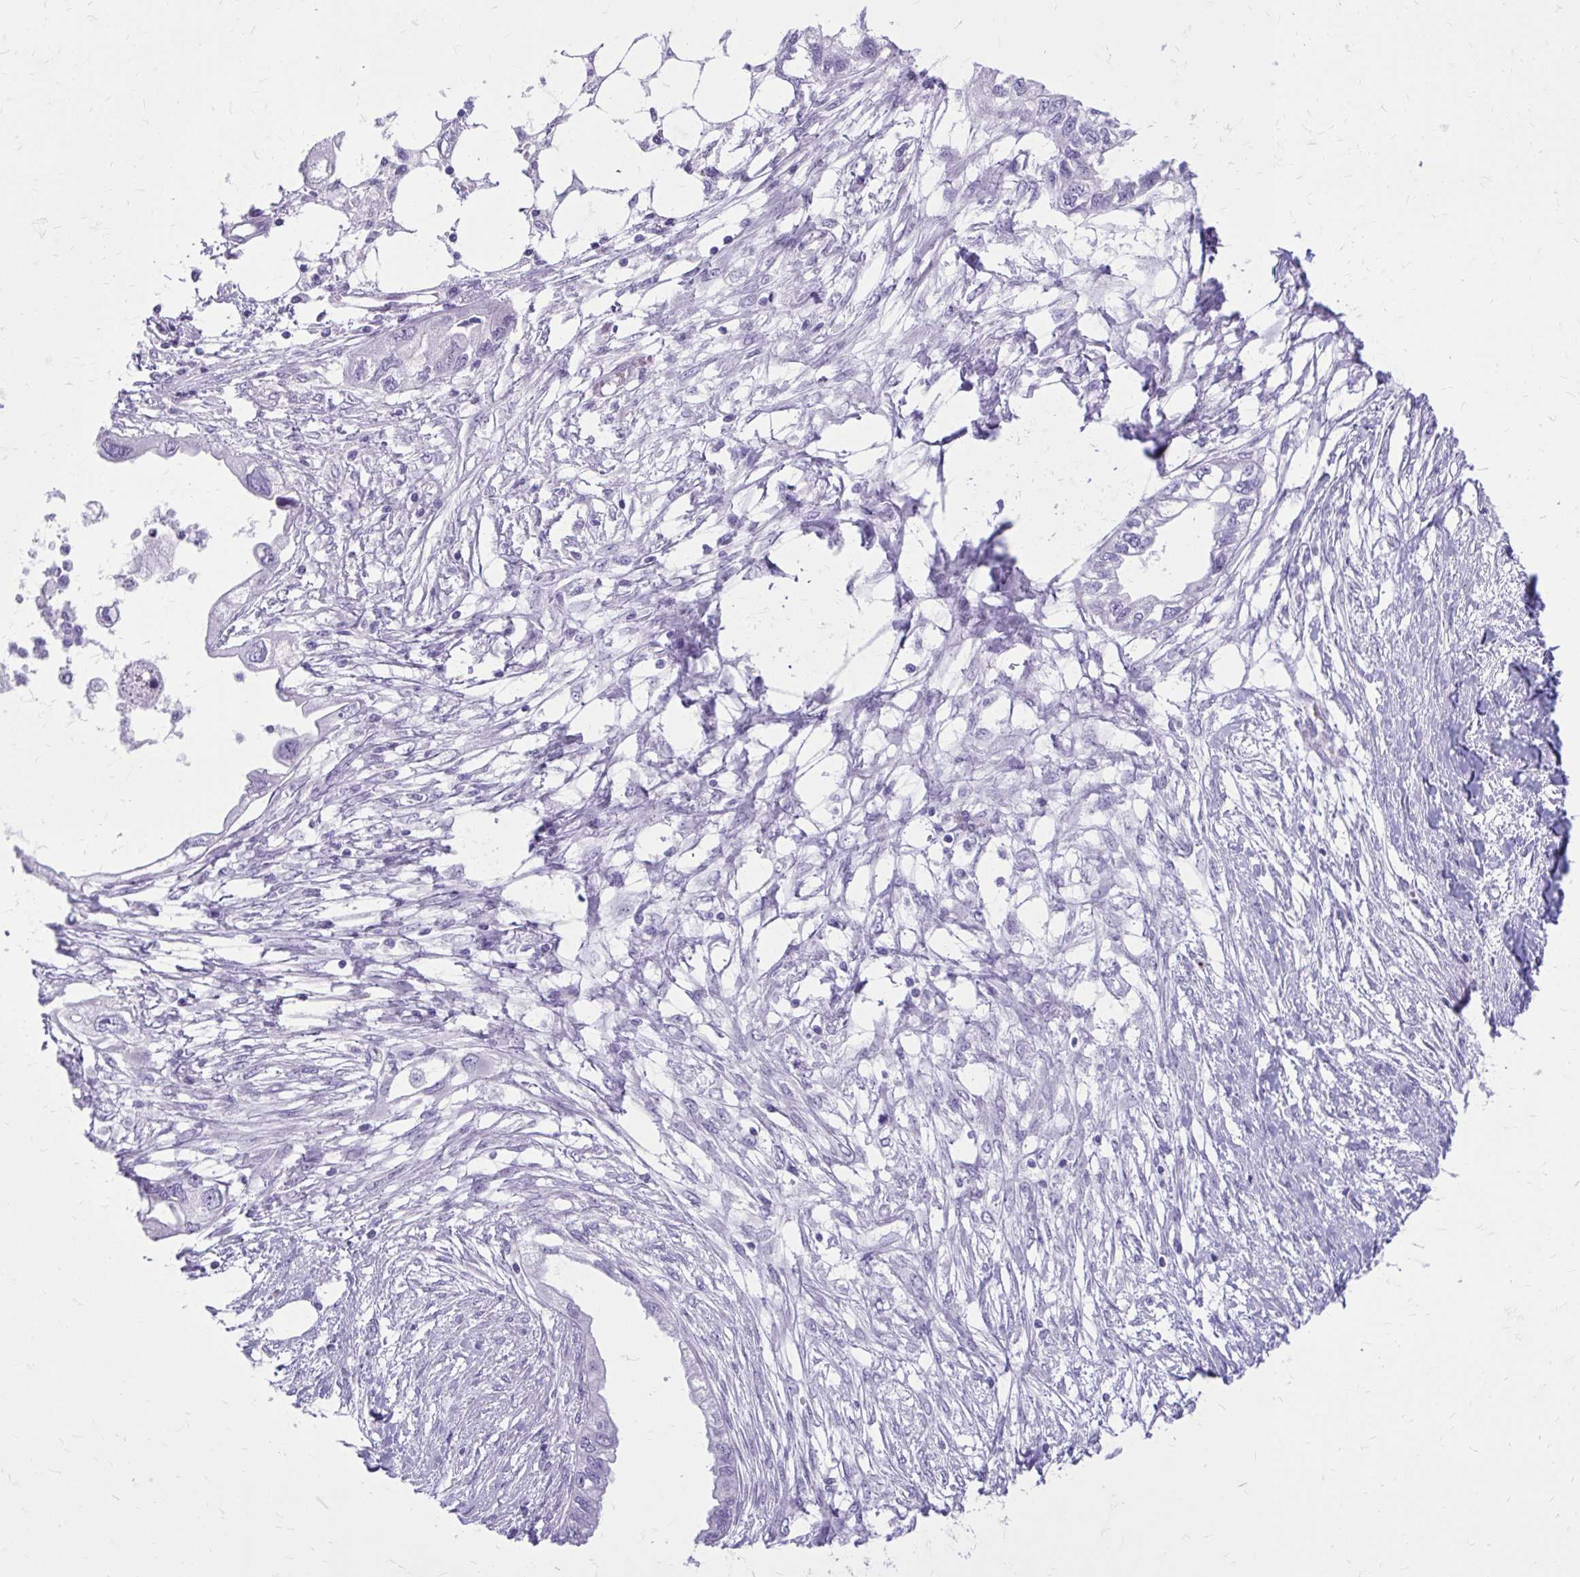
{"staining": {"intensity": "negative", "quantity": "none", "location": "none"}, "tissue": "endometrial cancer", "cell_type": "Tumor cells", "image_type": "cancer", "snomed": [{"axis": "morphology", "description": "Adenocarcinoma, NOS"}, {"axis": "morphology", "description": "Adenocarcinoma, metastatic, NOS"}, {"axis": "topography", "description": "Adipose tissue"}, {"axis": "topography", "description": "Endometrium"}], "caption": "The immunohistochemistry (IHC) photomicrograph has no significant expression in tumor cells of endometrial cancer (adenocarcinoma) tissue. (Stains: DAB (3,3'-diaminobenzidine) immunohistochemistry (IHC) with hematoxylin counter stain, Microscopy: brightfield microscopy at high magnification).", "gene": "SATL1", "patient": {"sex": "female", "age": 67}}